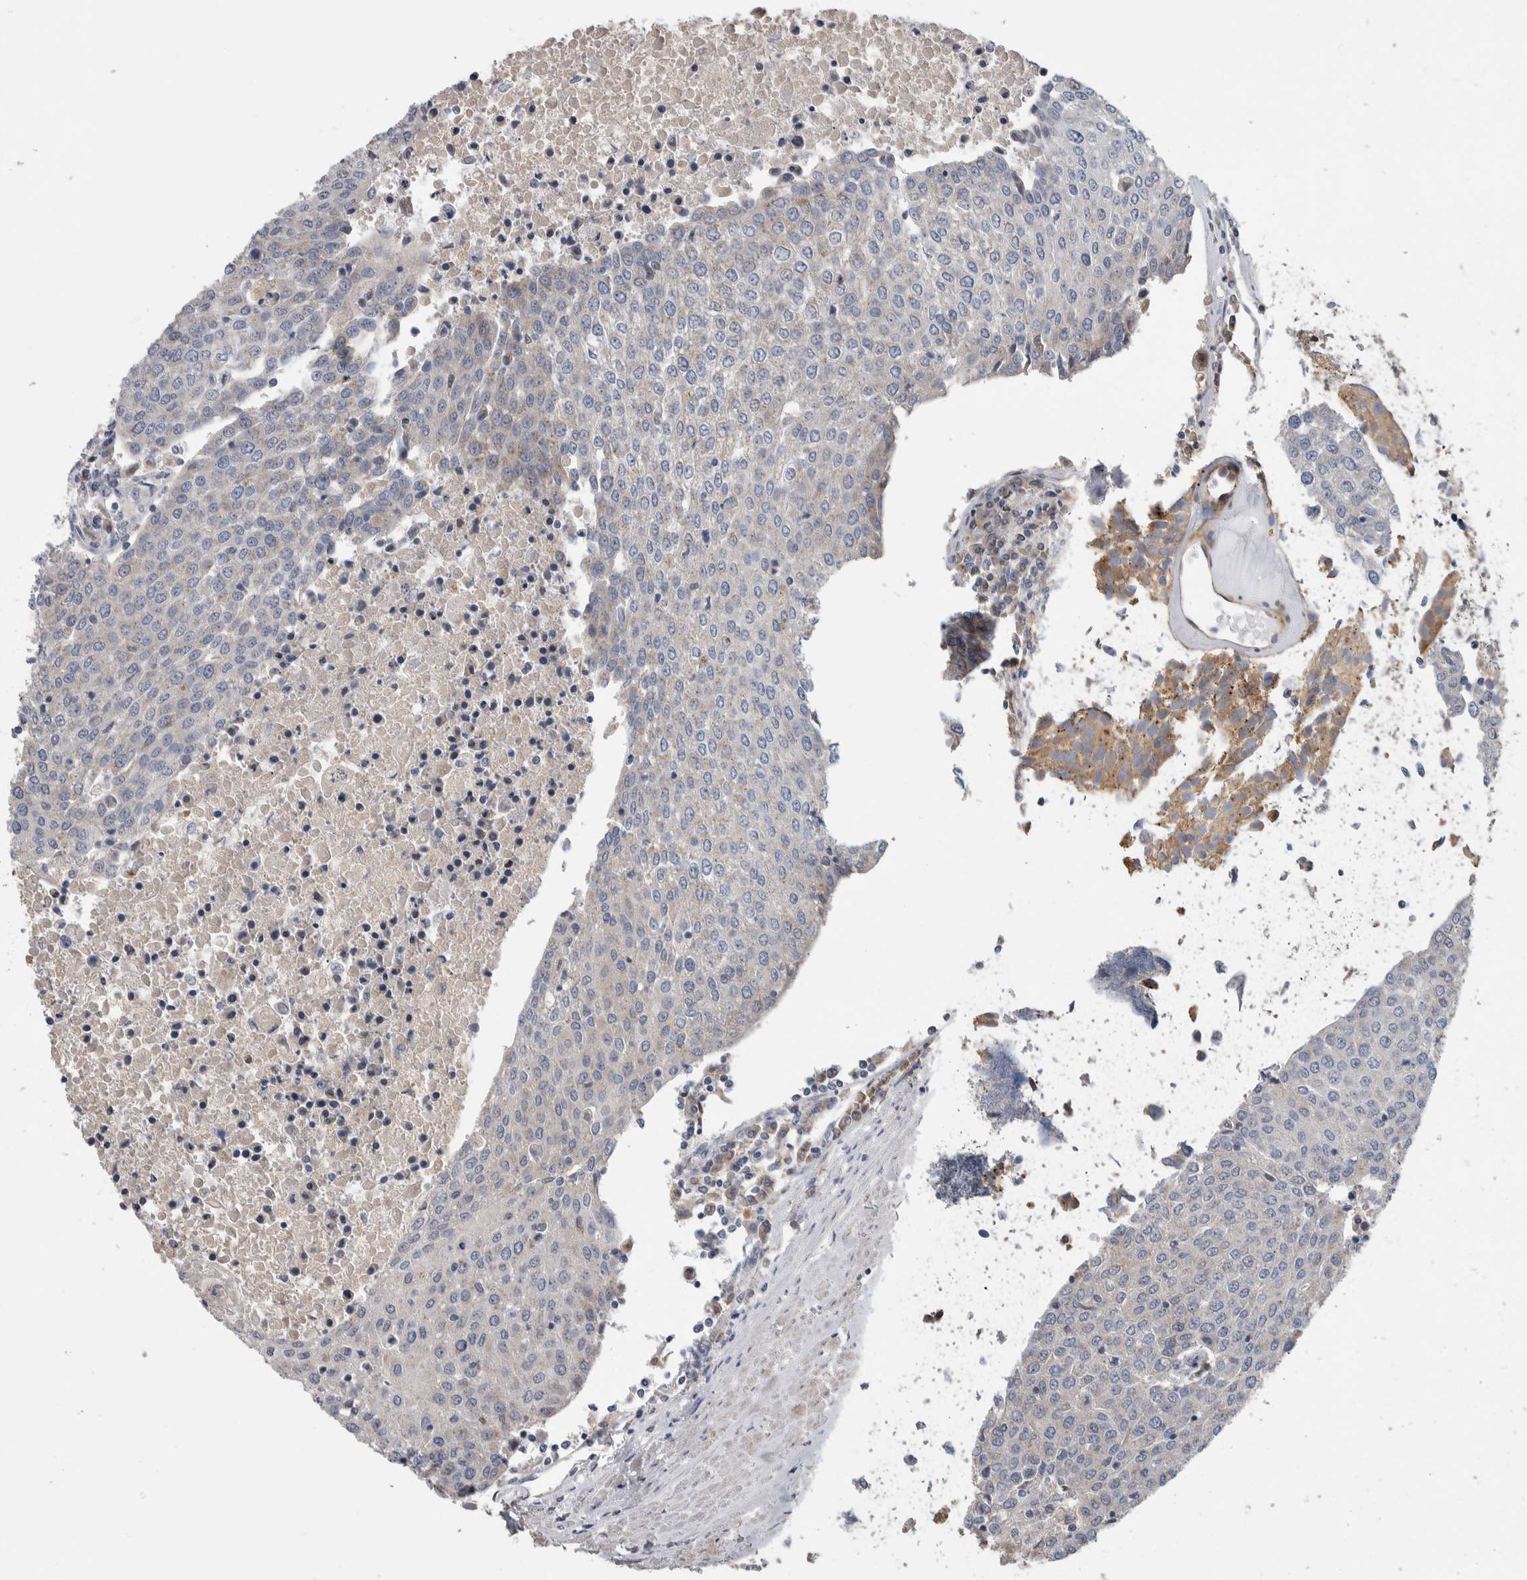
{"staining": {"intensity": "weak", "quantity": "<25%", "location": "cytoplasmic/membranous"}, "tissue": "urothelial cancer", "cell_type": "Tumor cells", "image_type": "cancer", "snomed": [{"axis": "morphology", "description": "Urothelial carcinoma, High grade"}, {"axis": "topography", "description": "Urinary bladder"}], "caption": "High magnification brightfield microscopy of urothelial cancer stained with DAB (brown) and counterstained with hematoxylin (blue): tumor cells show no significant positivity.", "gene": "FAM83G", "patient": {"sex": "female", "age": 85}}